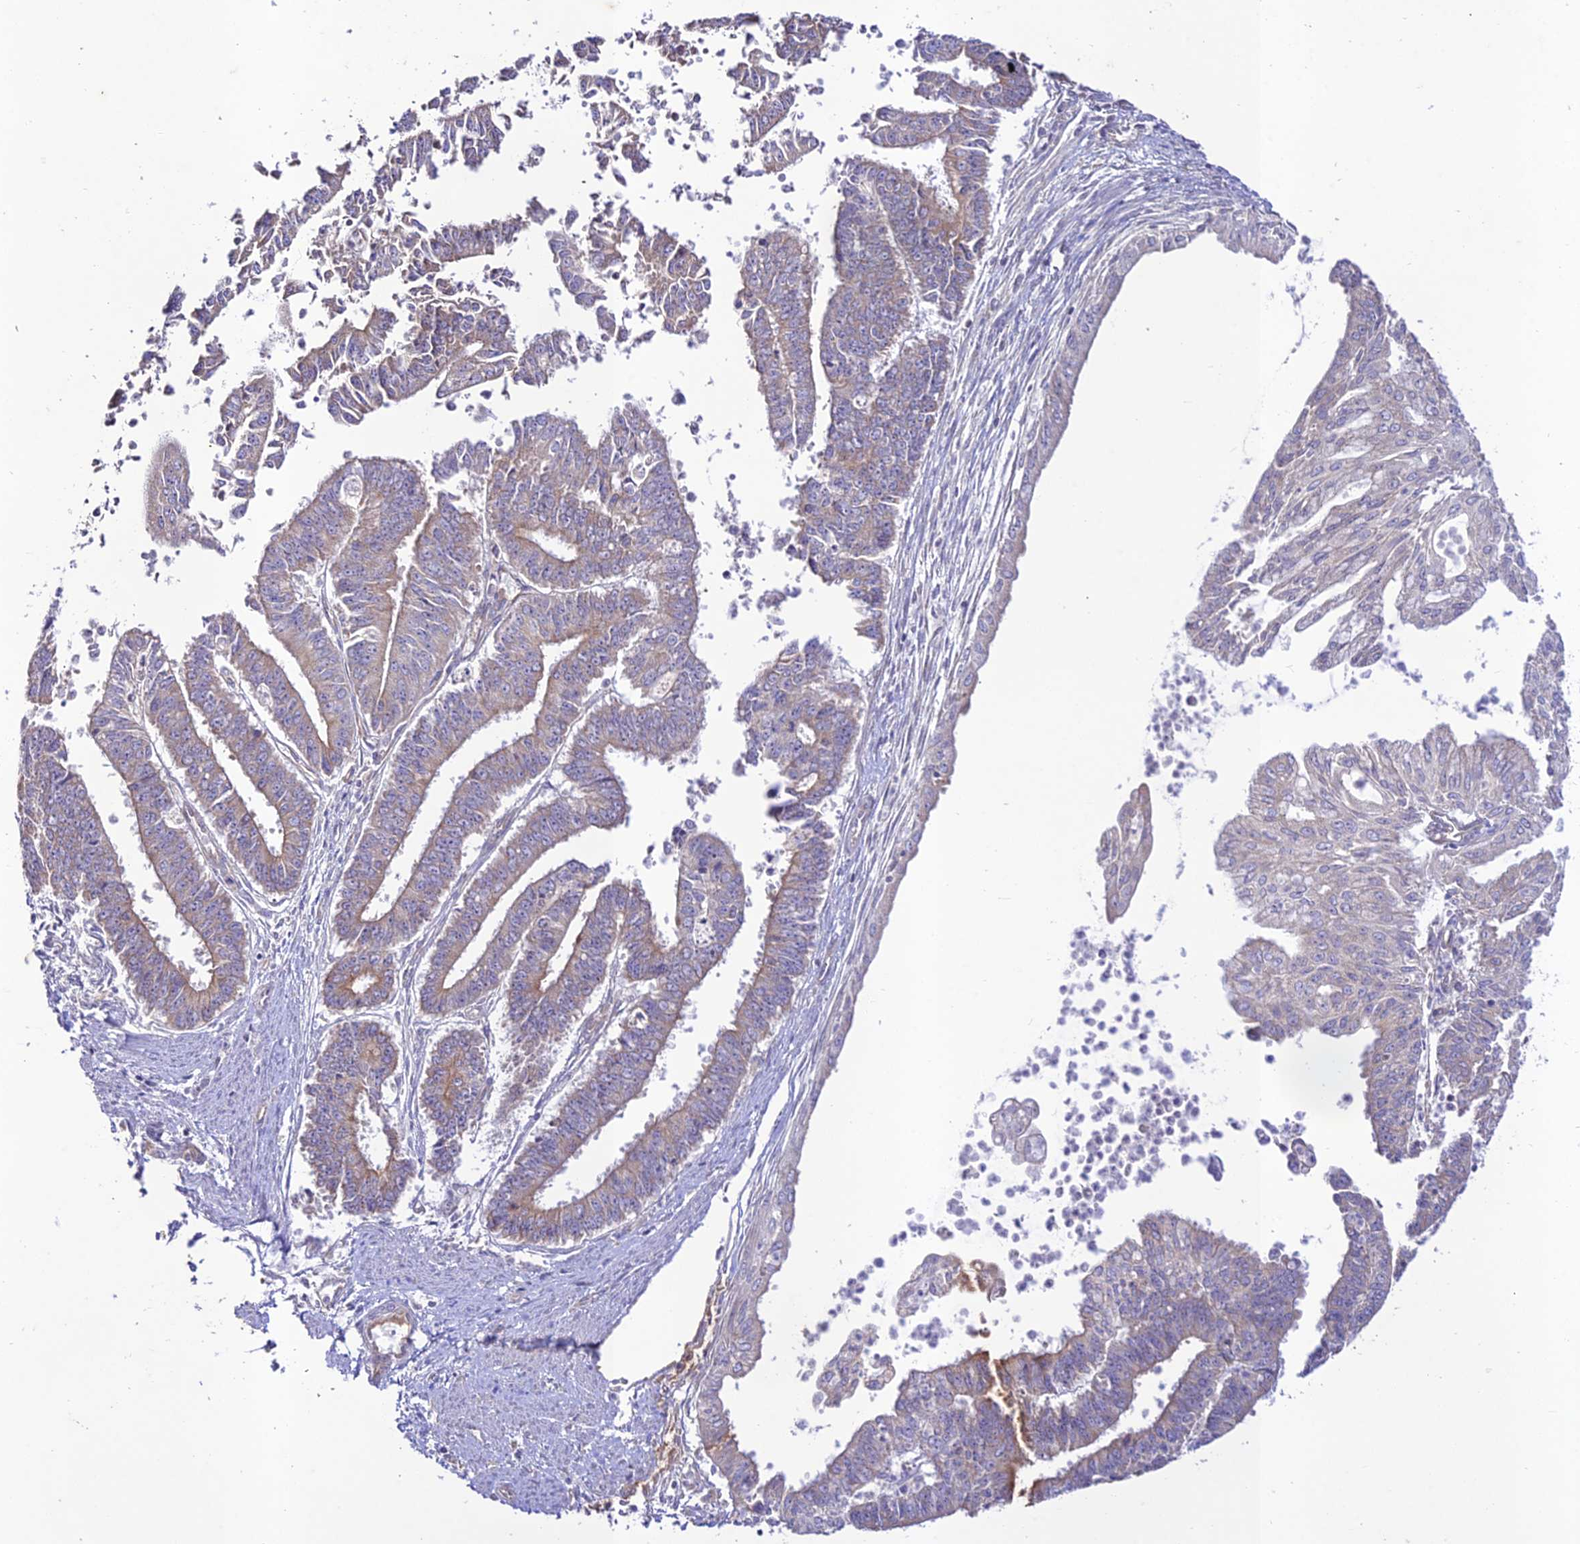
{"staining": {"intensity": "weak", "quantity": "25%-75%", "location": "cytoplasmic/membranous"}, "tissue": "endometrial cancer", "cell_type": "Tumor cells", "image_type": "cancer", "snomed": [{"axis": "morphology", "description": "Adenocarcinoma, NOS"}, {"axis": "topography", "description": "Endometrium"}], "caption": "A photomicrograph of endometrial cancer stained for a protein demonstrates weak cytoplasmic/membranous brown staining in tumor cells.", "gene": "TMEM259", "patient": {"sex": "female", "age": 73}}